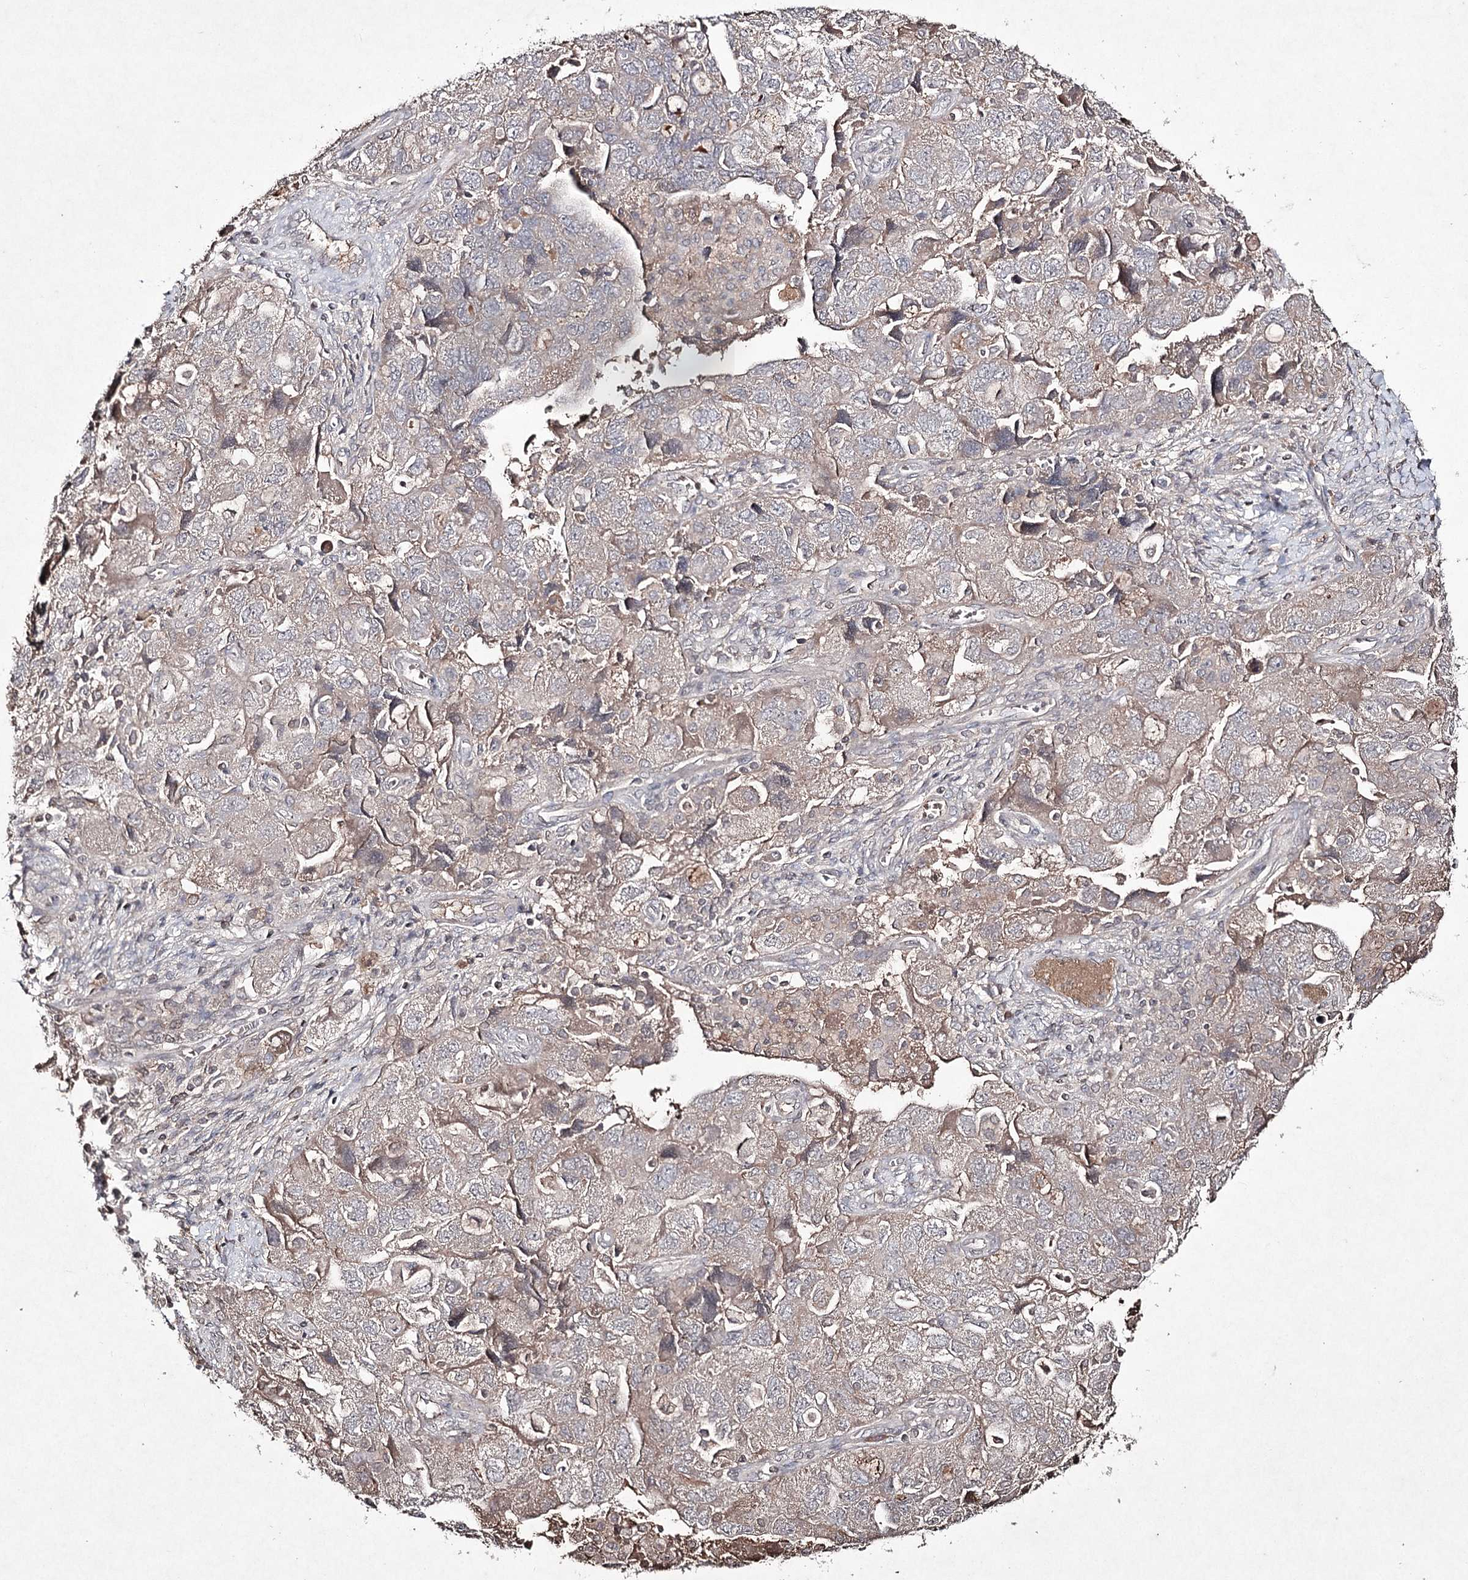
{"staining": {"intensity": "negative", "quantity": "none", "location": "none"}, "tissue": "ovarian cancer", "cell_type": "Tumor cells", "image_type": "cancer", "snomed": [{"axis": "morphology", "description": "Carcinoma, NOS"}, {"axis": "morphology", "description": "Cystadenocarcinoma, serous, NOS"}, {"axis": "topography", "description": "Ovary"}], "caption": "Immunohistochemical staining of human ovarian cancer (serous cystadenocarcinoma) exhibits no significant positivity in tumor cells. (Immunohistochemistry (ihc), brightfield microscopy, high magnification).", "gene": "SYNGR3", "patient": {"sex": "female", "age": 69}}